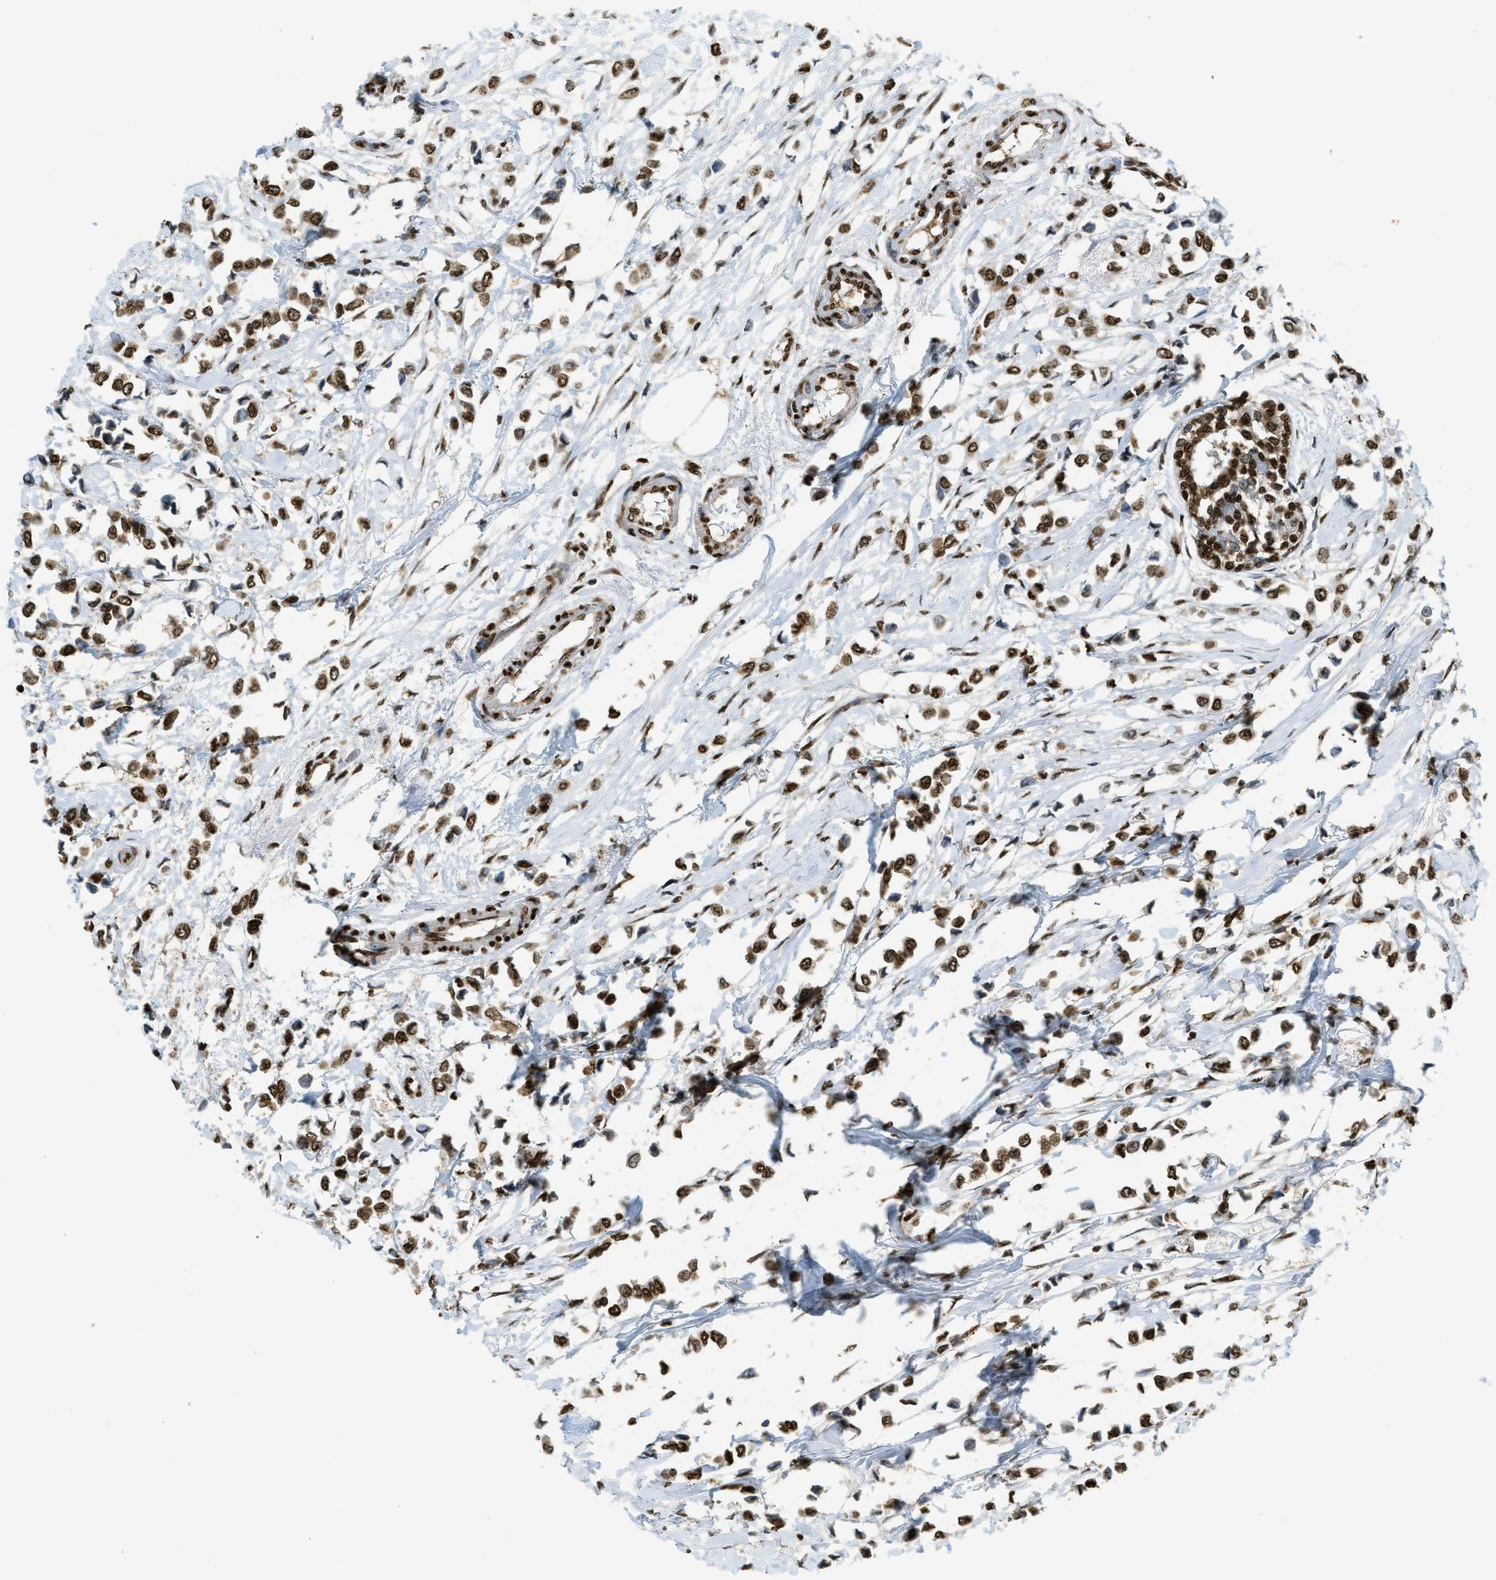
{"staining": {"intensity": "strong", "quantity": ">75%", "location": "nuclear"}, "tissue": "breast cancer", "cell_type": "Tumor cells", "image_type": "cancer", "snomed": [{"axis": "morphology", "description": "Lobular carcinoma"}, {"axis": "topography", "description": "Breast"}], "caption": "DAB (3,3'-diaminobenzidine) immunohistochemical staining of breast lobular carcinoma reveals strong nuclear protein expression in approximately >75% of tumor cells.", "gene": "NR5A2", "patient": {"sex": "female", "age": 51}}